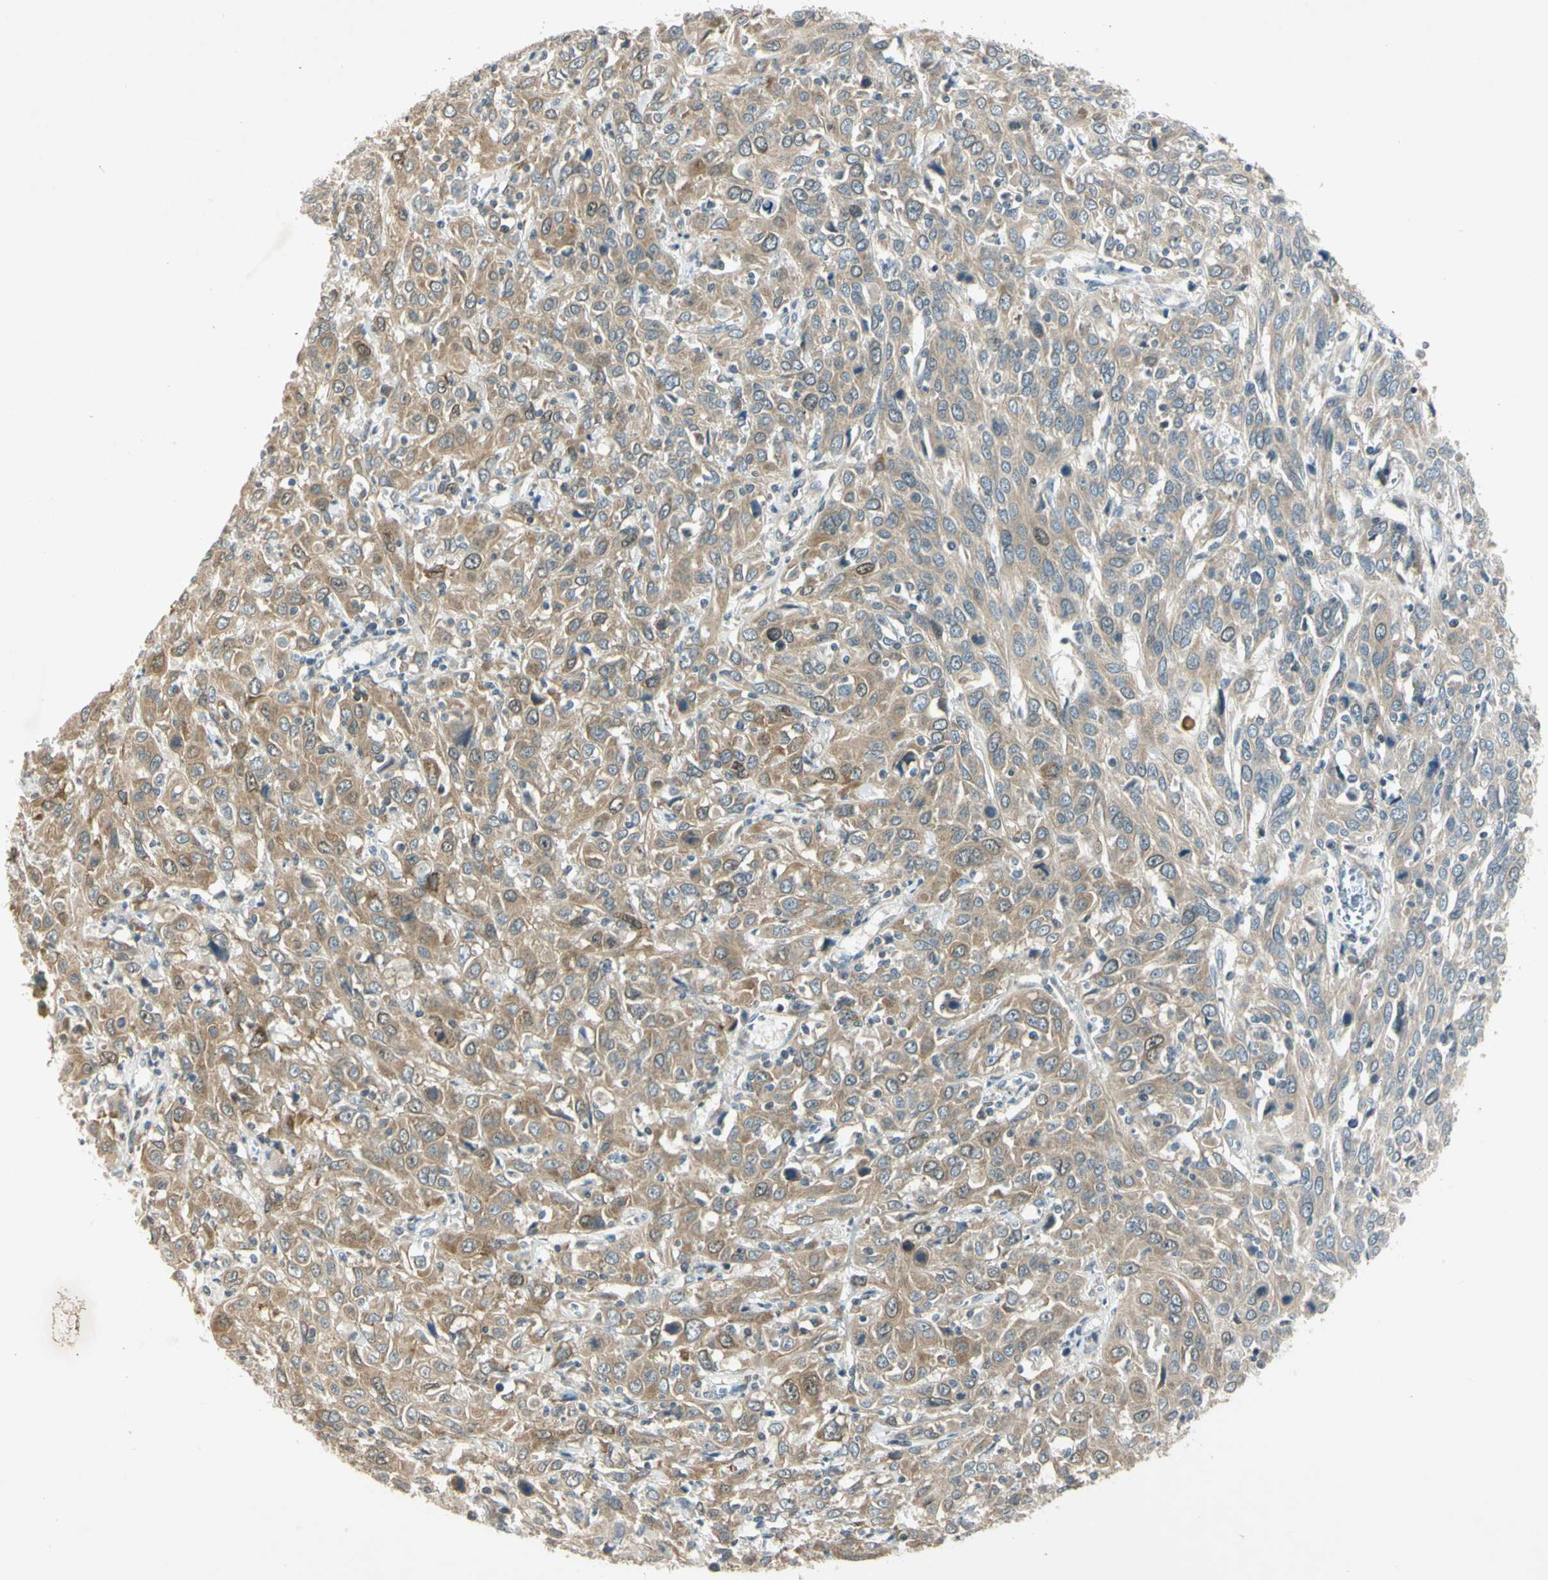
{"staining": {"intensity": "moderate", "quantity": ">75%", "location": "cytoplasmic/membranous"}, "tissue": "cervical cancer", "cell_type": "Tumor cells", "image_type": "cancer", "snomed": [{"axis": "morphology", "description": "Squamous cell carcinoma, NOS"}, {"axis": "topography", "description": "Cervix"}], "caption": "DAB (3,3'-diaminobenzidine) immunohistochemical staining of cervical cancer (squamous cell carcinoma) shows moderate cytoplasmic/membranous protein staining in about >75% of tumor cells.", "gene": "RPS6KB2", "patient": {"sex": "female", "age": 46}}